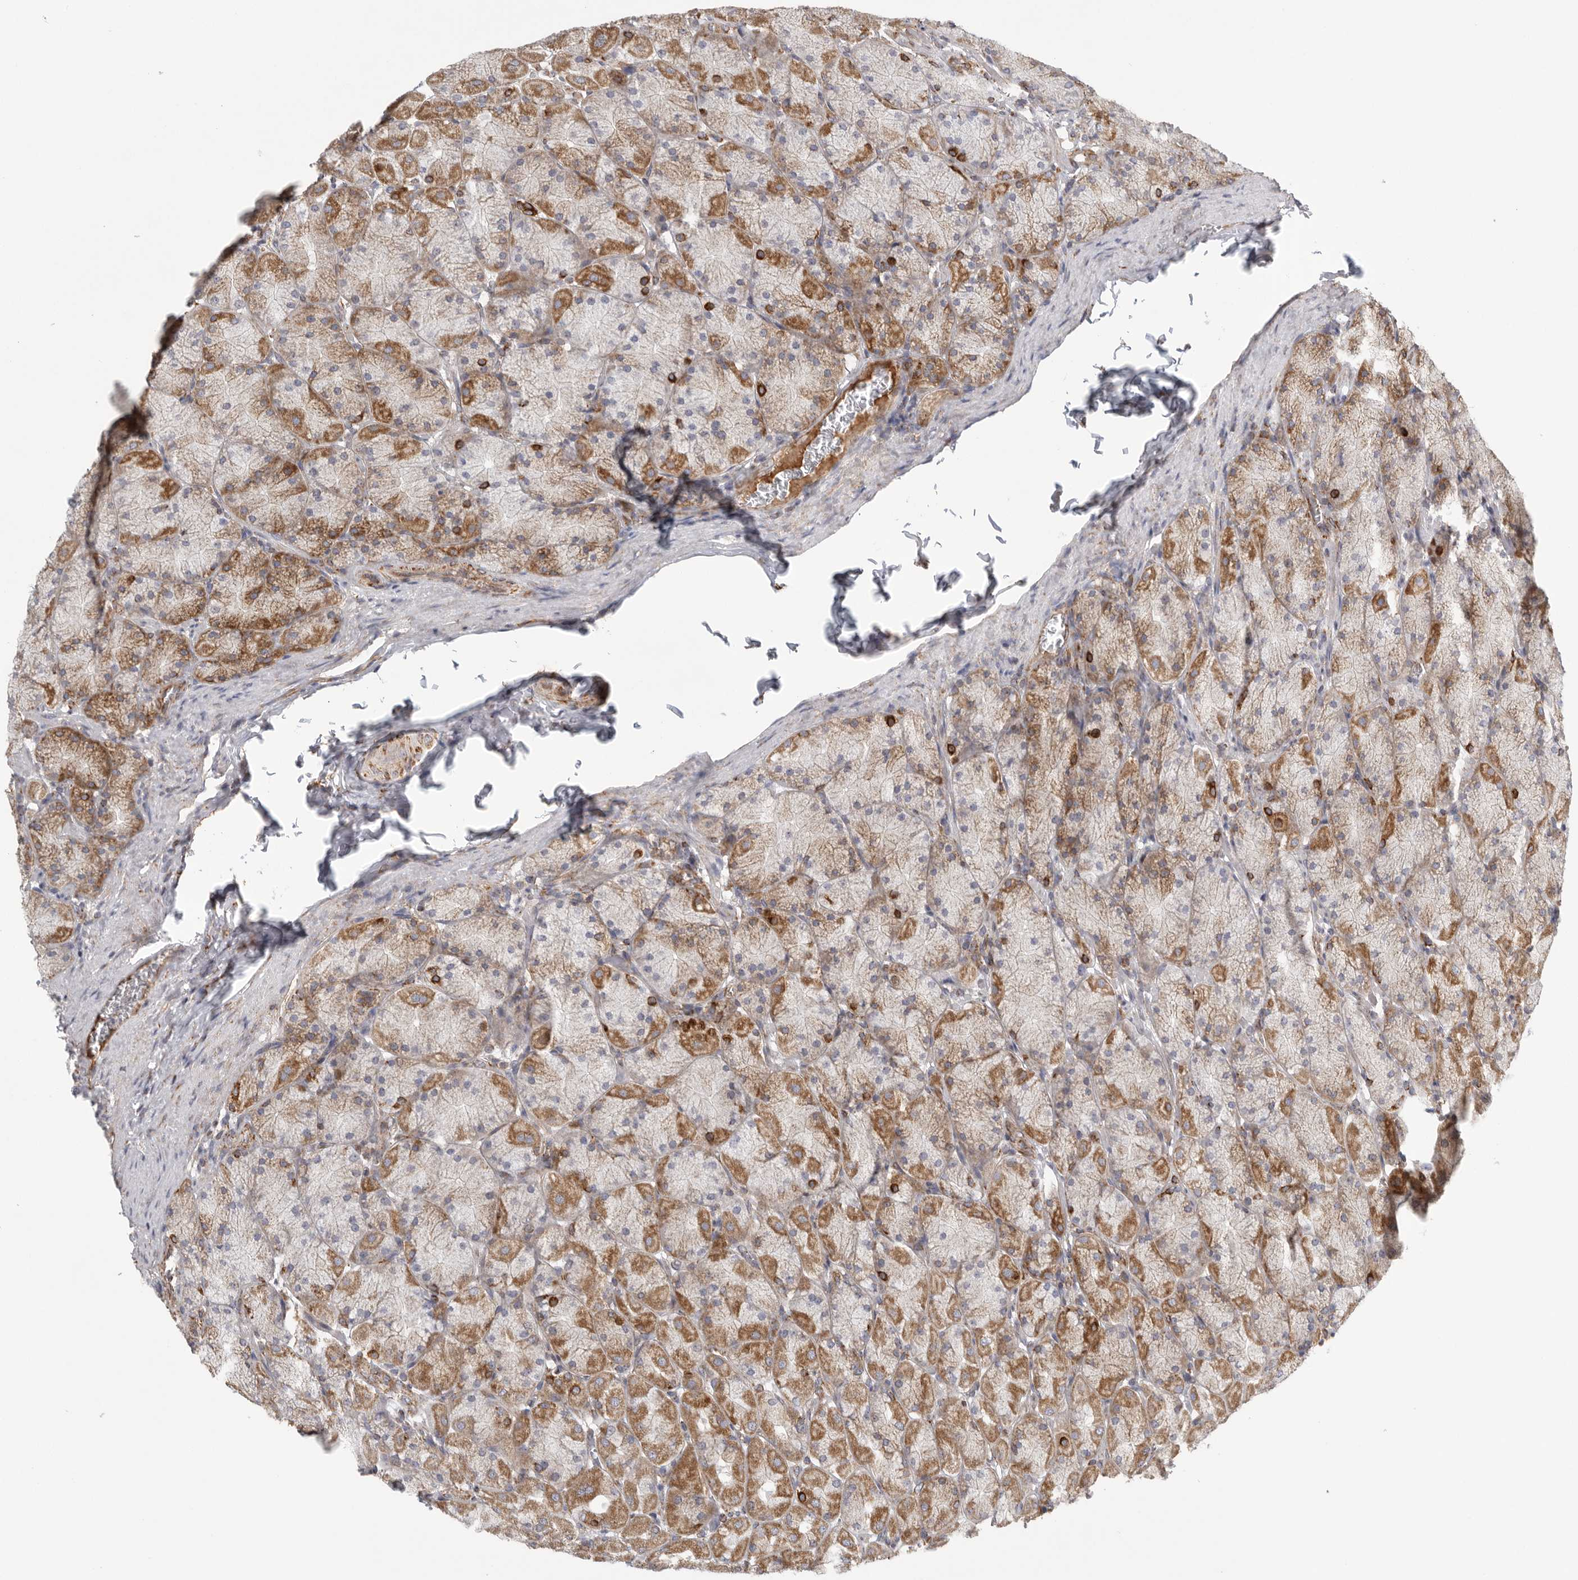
{"staining": {"intensity": "strong", "quantity": "25%-75%", "location": "cytoplasmic/membranous"}, "tissue": "stomach", "cell_type": "Glandular cells", "image_type": "normal", "snomed": [{"axis": "morphology", "description": "Normal tissue, NOS"}, {"axis": "topography", "description": "Stomach, upper"}], "caption": "DAB immunohistochemical staining of unremarkable stomach exhibits strong cytoplasmic/membranous protein positivity in approximately 25%-75% of glandular cells.", "gene": "FKBP8", "patient": {"sex": "female", "age": 56}}